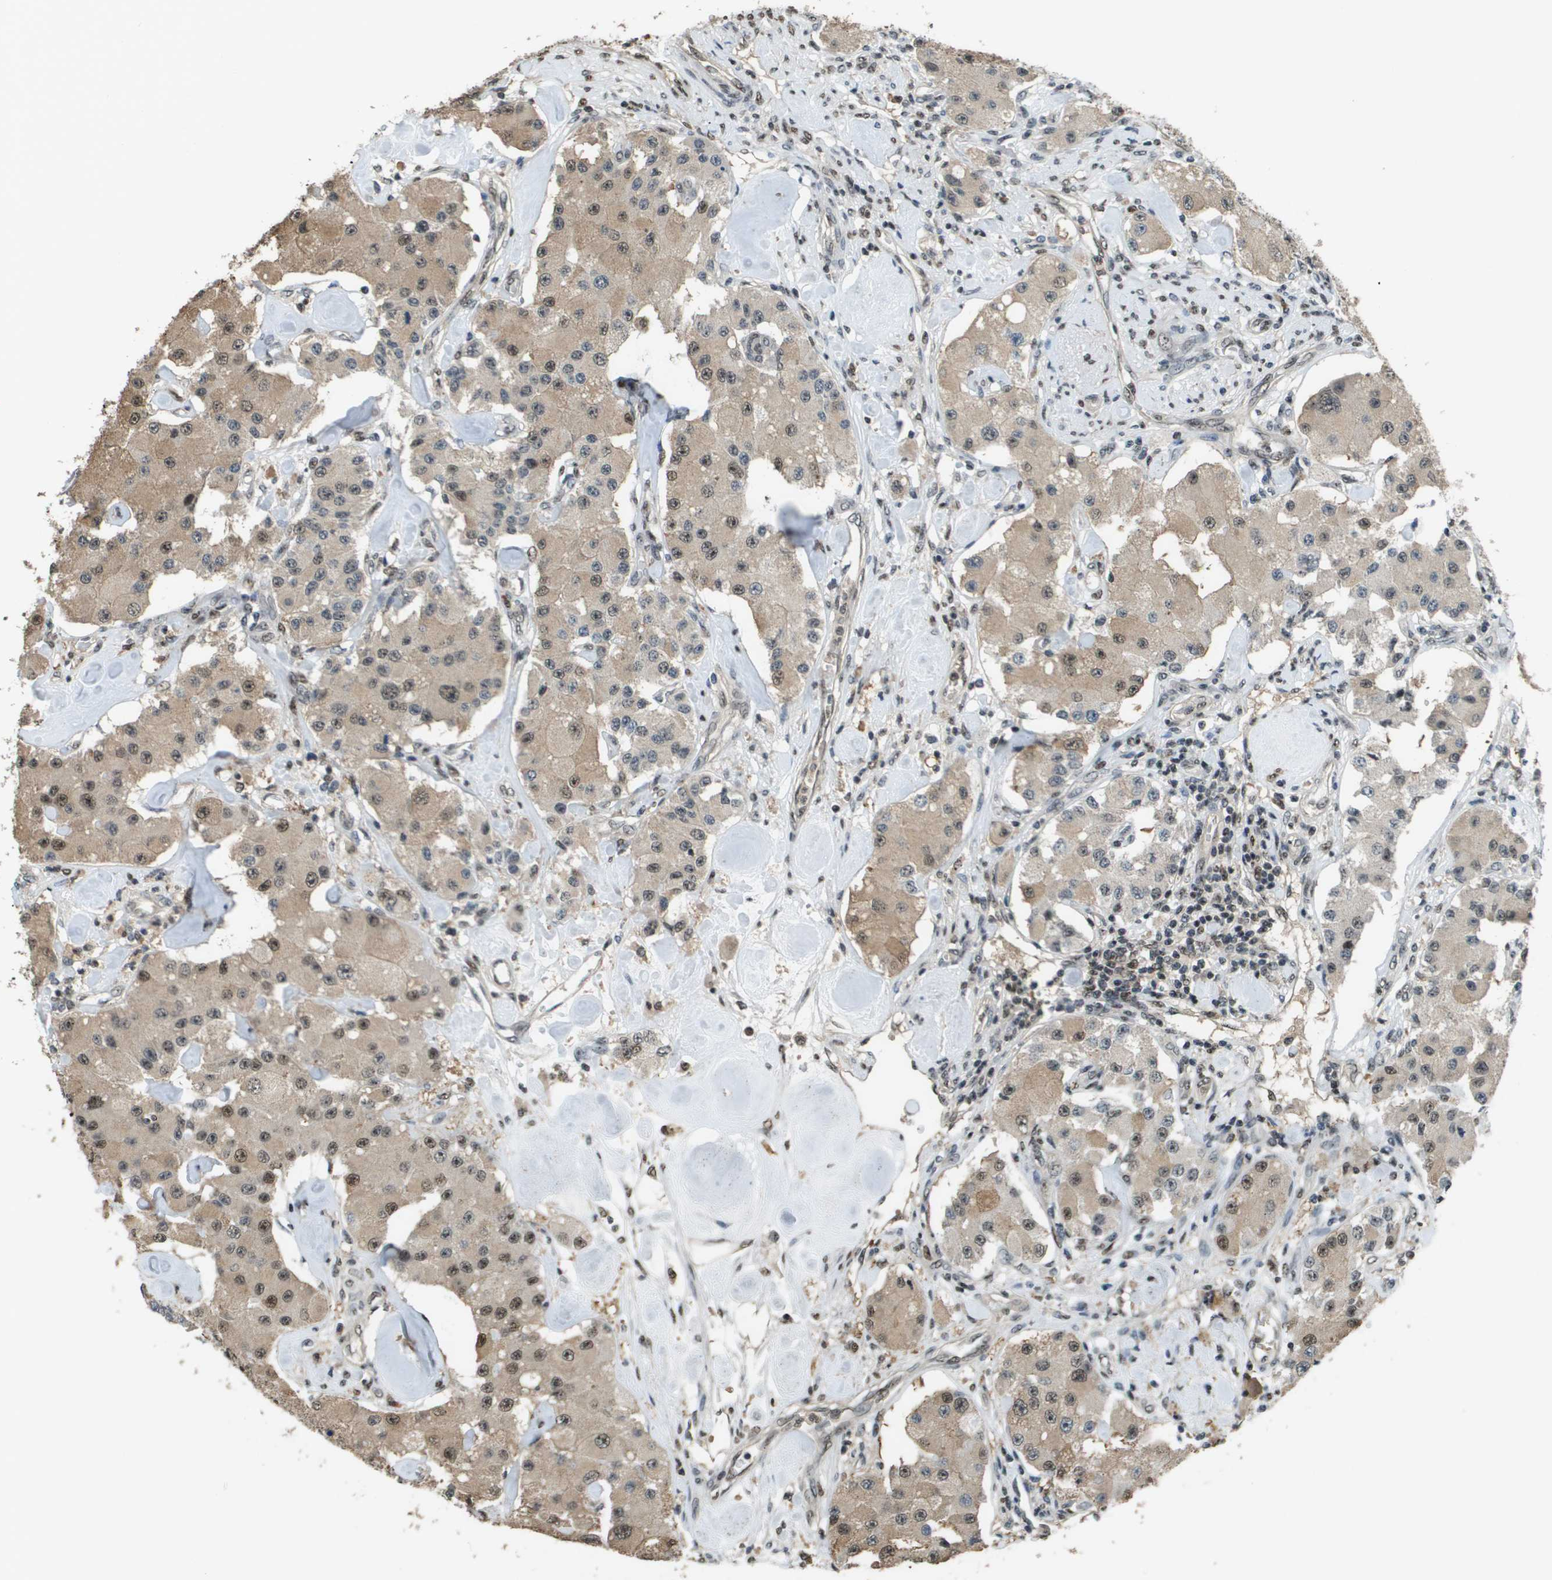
{"staining": {"intensity": "weak", "quantity": ">75%", "location": "cytoplasmic/membranous,nuclear"}, "tissue": "carcinoid", "cell_type": "Tumor cells", "image_type": "cancer", "snomed": [{"axis": "morphology", "description": "Carcinoid, malignant, NOS"}, {"axis": "topography", "description": "Pancreas"}], "caption": "Carcinoid stained with a brown dye reveals weak cytoplasmic/membranous and nuclear positive expression in about >75% of tumor cells.", "gene": "SP100", "patient": {"sex": "male", "age": 41}}